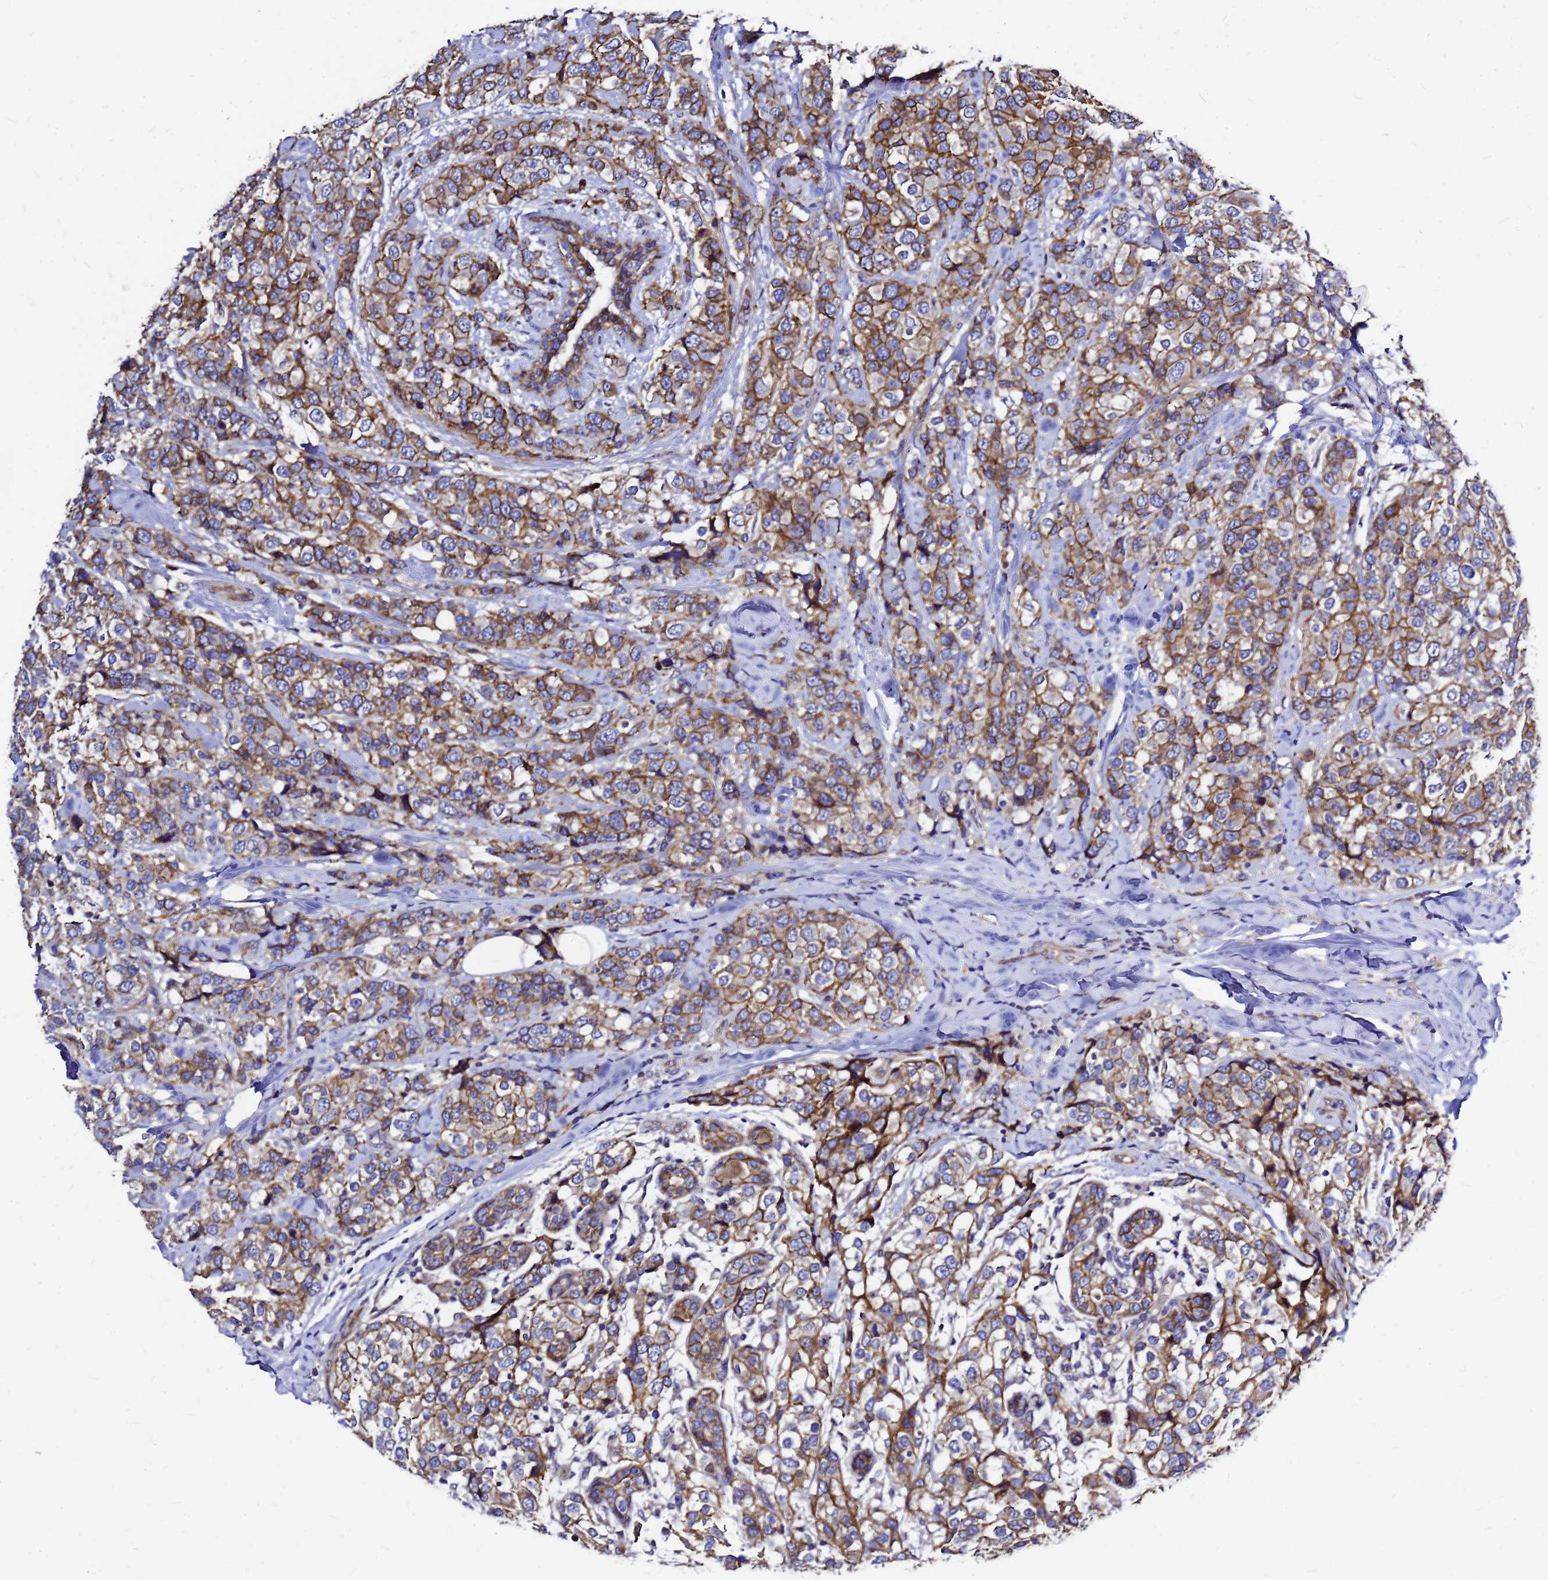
{"staining": {"intensity": "moderate", "quantity": ">75%", "location": "cytoplasmic/membranous"}, "tissue": "breast cancer", "cell_type": "Tumor cells", "image_type": "cancer", "snomed": [{"axis": "morphology", "description": "Lobular carcinoma"}, {"axis": "topography", "description": "Breast"}], "caption": "Breast cancer (lobular carcinoma) stained for a protein (brown) displays moderate cytoplasmic/membranous positive positivity in about >75% of tumor cells.", "gene": "FBXW5", "patient": {"sex": "female", "age": 59}}